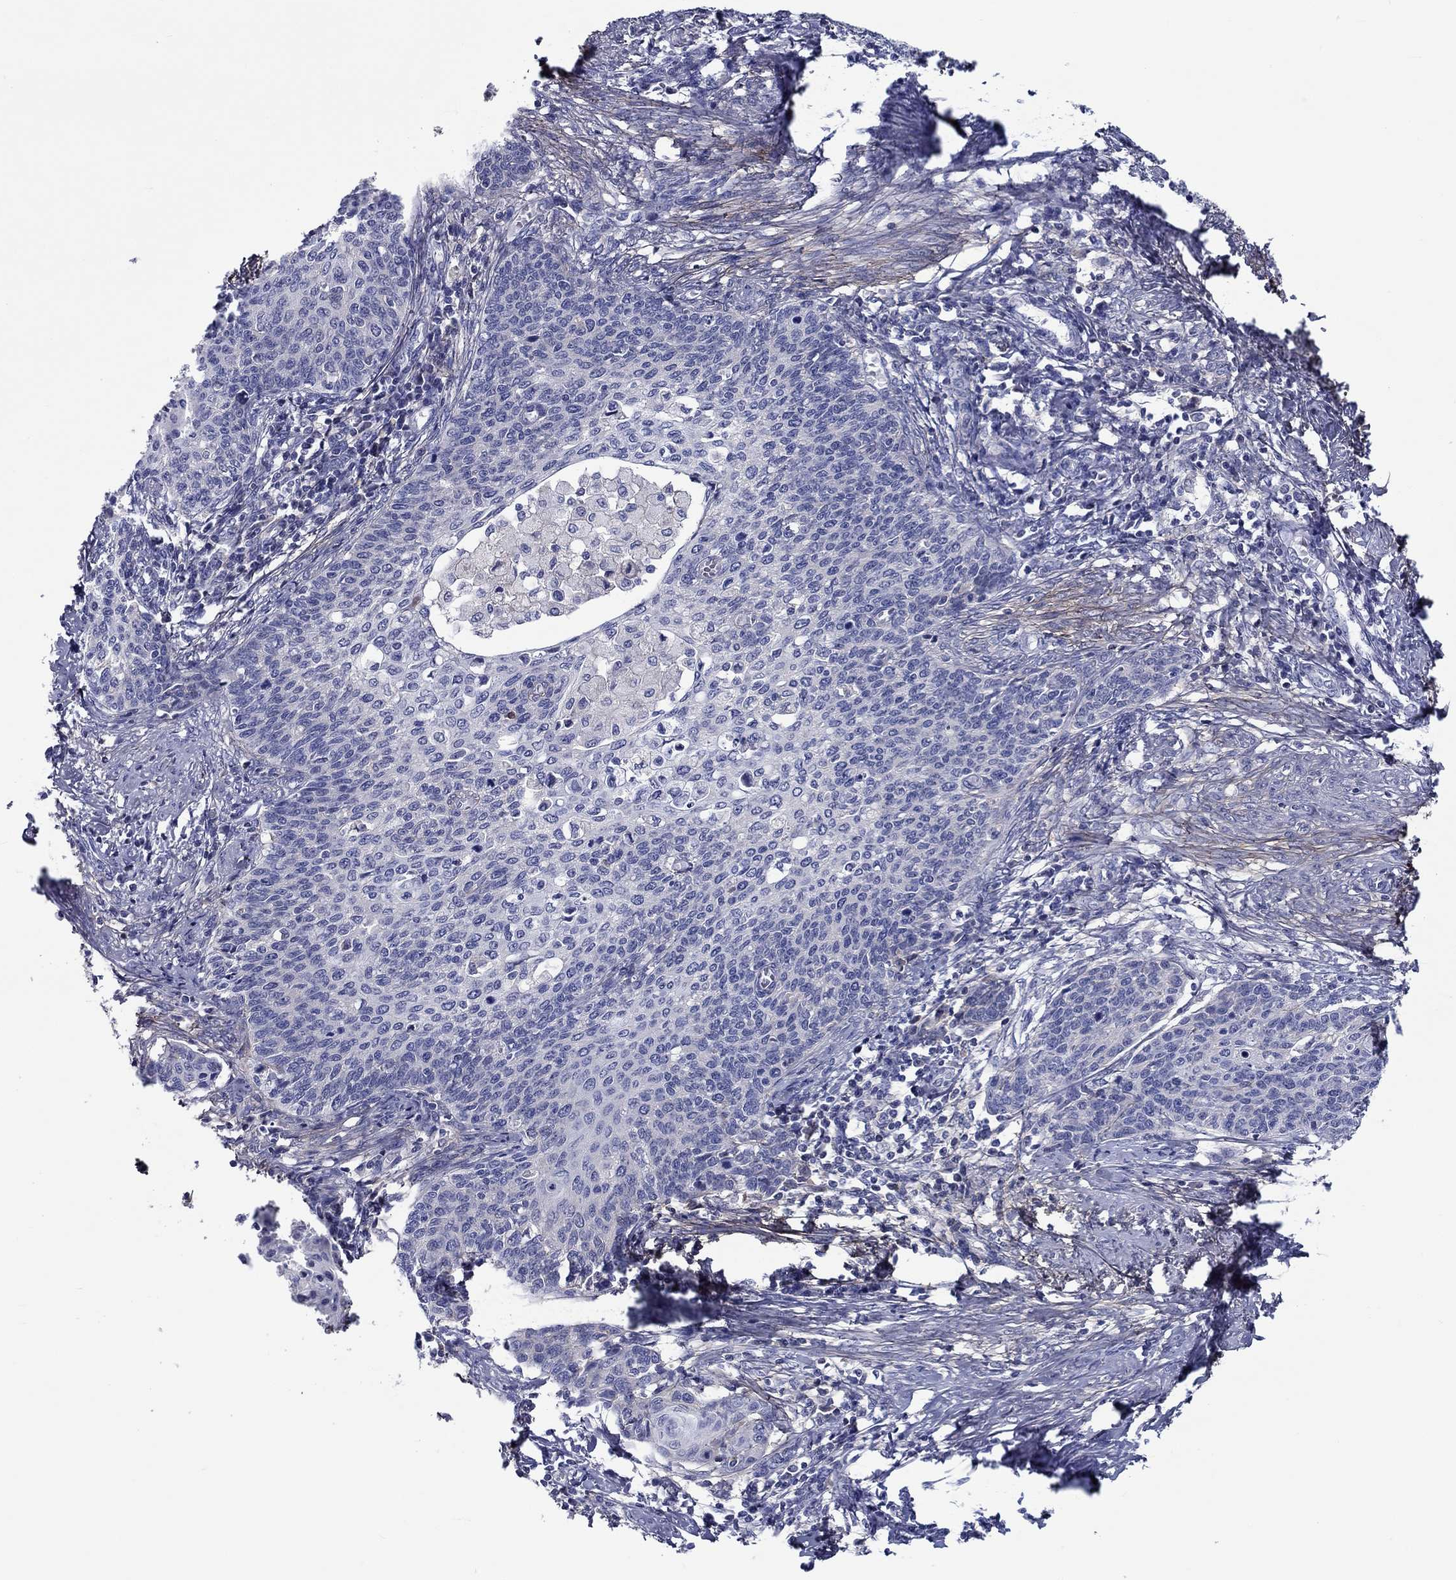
{"staining": {"intensity": "negative", "quantity": "none", "location": "none"}, "tissue": "cervical cancer", "cell_type": "Tumor cells", "image_type": "cancer", "snomed": [{"axis": "morphology", "description": "Normal tissue, NOS"}, {"axis": "morphology", "description": "Squamous cell carcinoma, NOS"}, {"axis": "topography", "description": "Cervix"}], "caption": "Immunohistochemistry (IHC) micrograph of human squamous cell carcinoma (cervical) stained for a protein (brown), which exhibits no expression in tumor cells.", "gene": "TGFBI", "patient": {"sex": "female", "age": 39}}